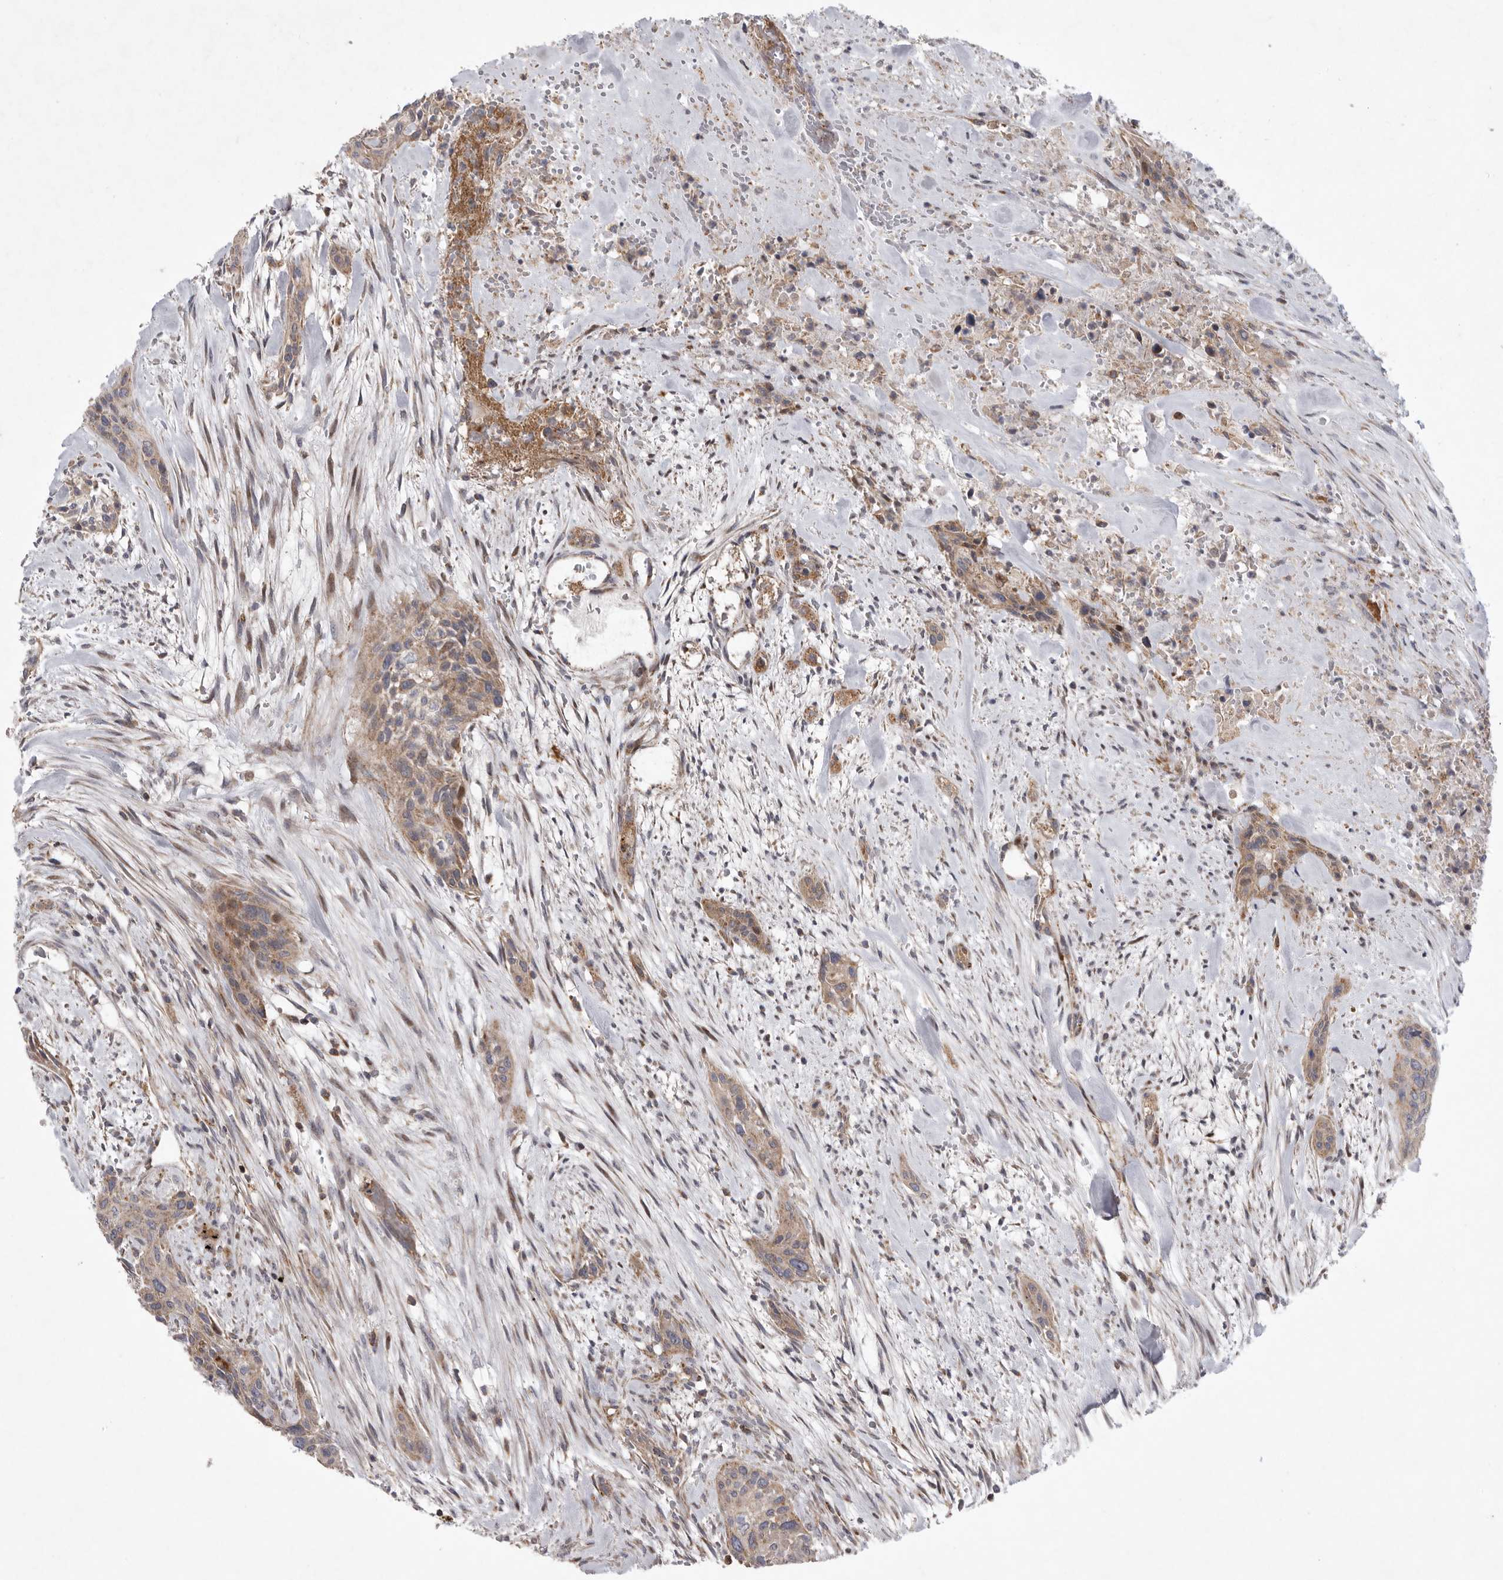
{"staining": {"intensity": "weak", "quantity": ">75%", "location": "cytoplasmic/membranous"}, "tissue": "urothelial cancer", "cell_type": "Tumor cells", "image_type": "cancer", "snomed": [{"axis": "morphology", "description": "Urothelial carcinoma, High grade"}, {"axis": "topography", "description": "Urinary bladder"}], "caption": "This is an image of immunohistochemistry (IHC) staining of urothelial cancer, which shows weak staining in the cytoplasmic/membranous of tumor cells.", "gene": "MPZL1", "patient": {"sex": "male", "age": 35}}